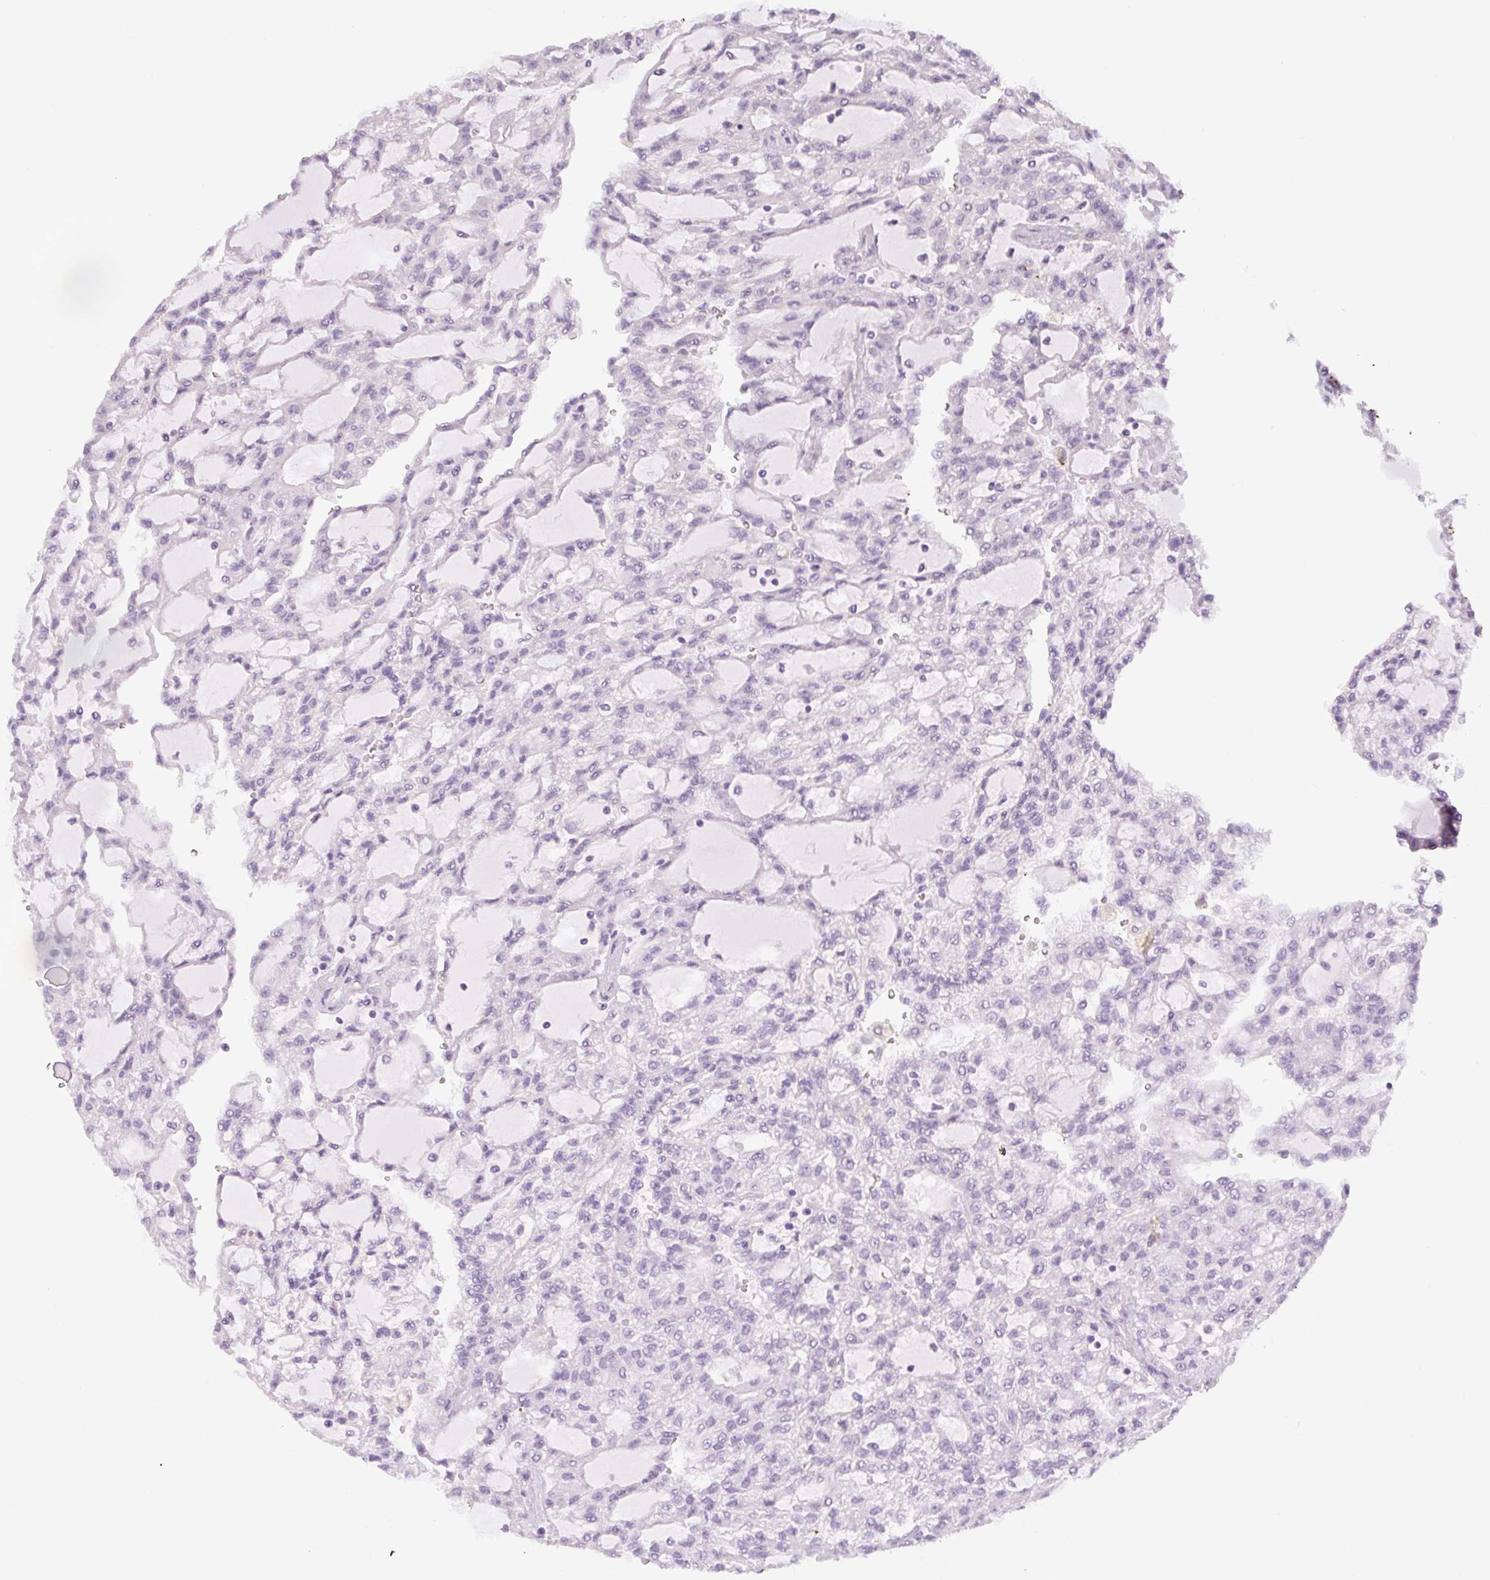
{"staining": {"intensity": "negative", "quantity": "none", "location": "none"}, "tissue": "renal cancer", "cell_type": "Tumor cells", "image_type": "cancer", "snomed": [{"axis": "morphology", "description": "Adenocarcinoma, NOS"}, {"axis": "topography", "description": "Kidney"}], "caption": "A histopathology image of human adenocarcinoma (renal) is negative for staining in tumor cells.", "gene": "UBL3", "patient": {"sex": "male", "age": 63}}